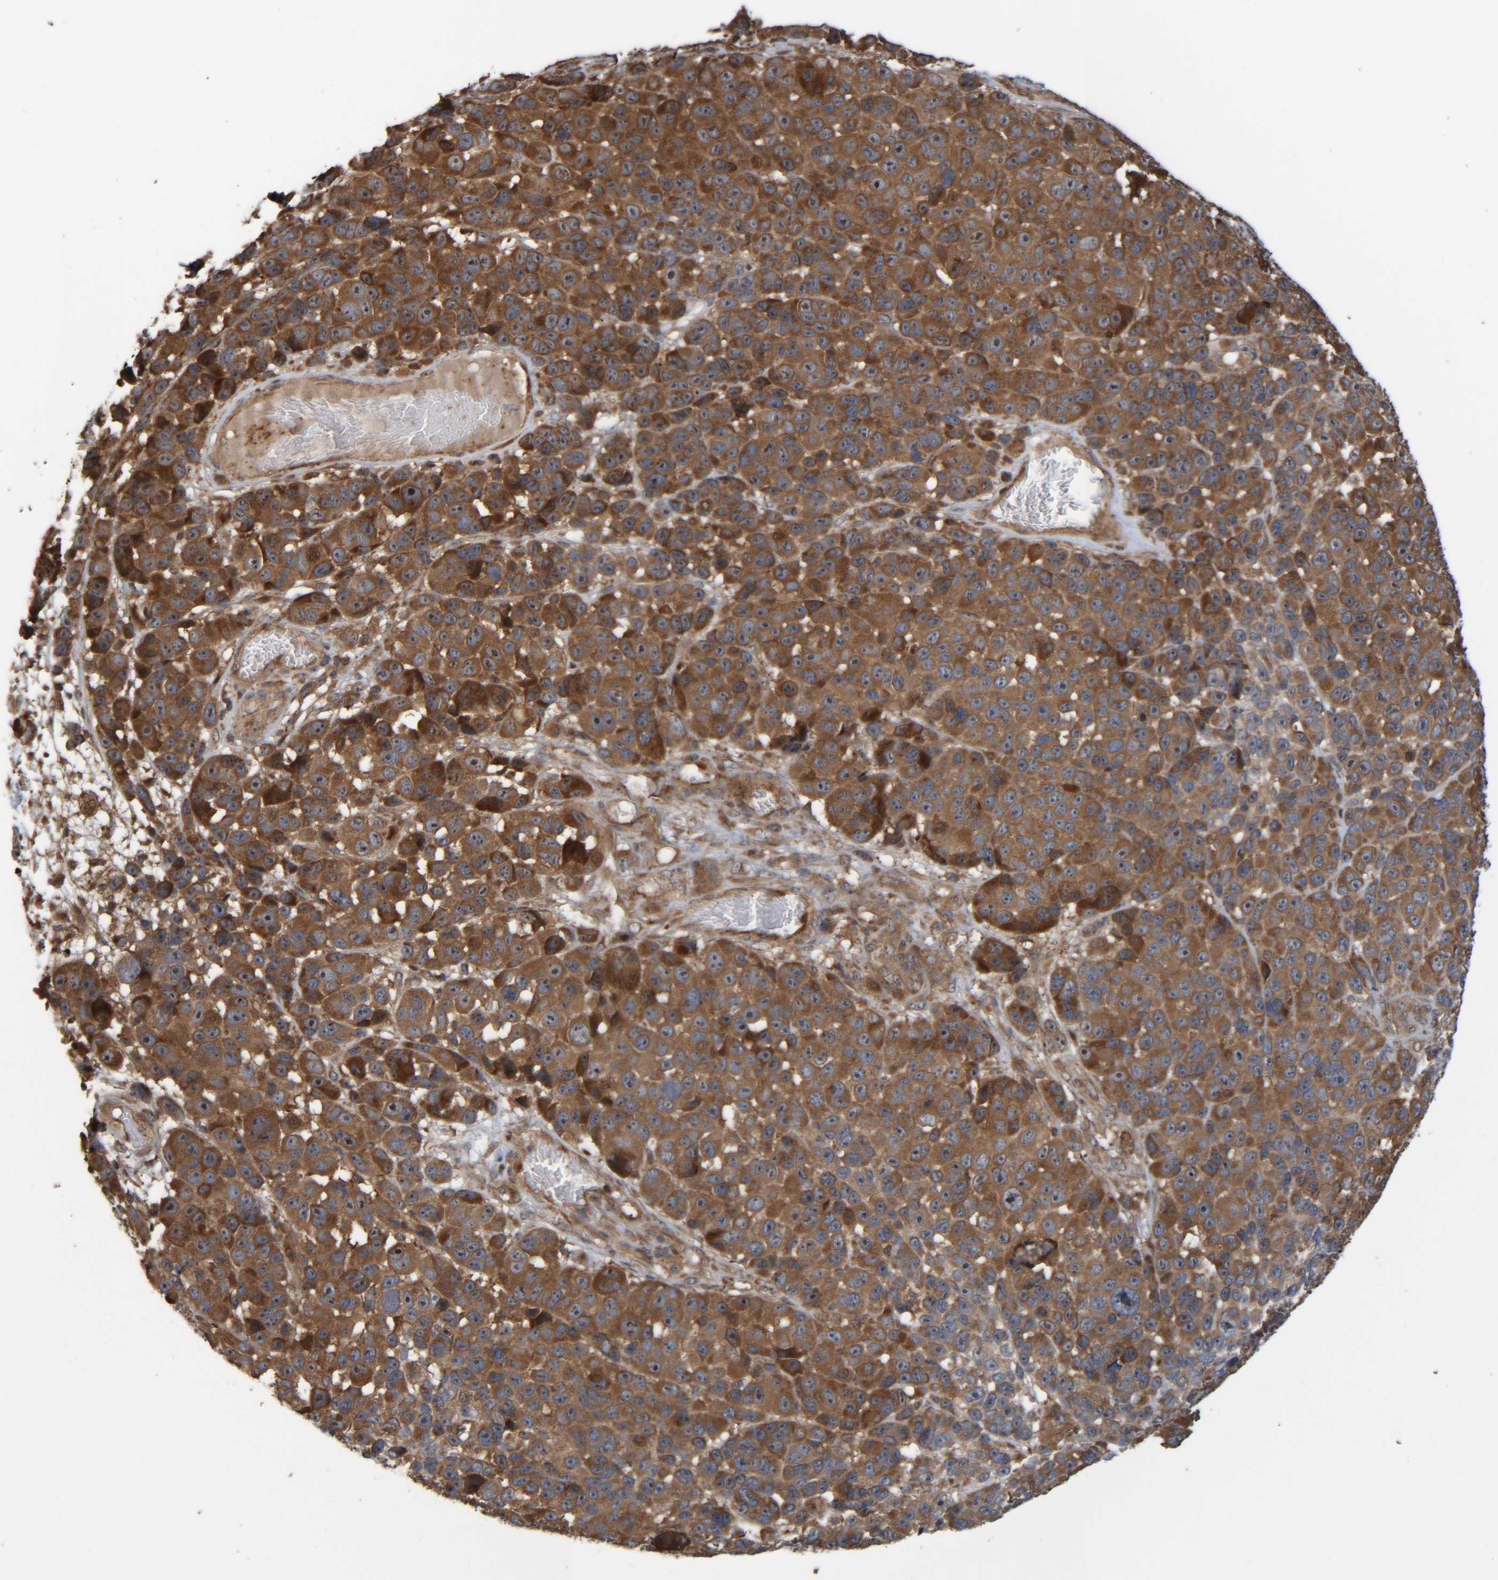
{"staining": {"intensity": "strong", "quantity": ">75%", "location": "cytoplasmic/membranous,nuclear"}, "tissue": "melanoma", "cell_type": "Tumor cells", "image_type": "cancer", "snomed": [{"axis": "morphology", "description": "Malignant melanoma, NOS"}, {"axis": "topography", "description": "Skin"}], "caption": "Melanoma stained with a brown dye demonstrates strong cytoplasmic/membranous and nuclear positive positivity in approximately >75% of tumor cells.", "gene": "CCDC57", "patient": {"sex": "male", "age": 53}}